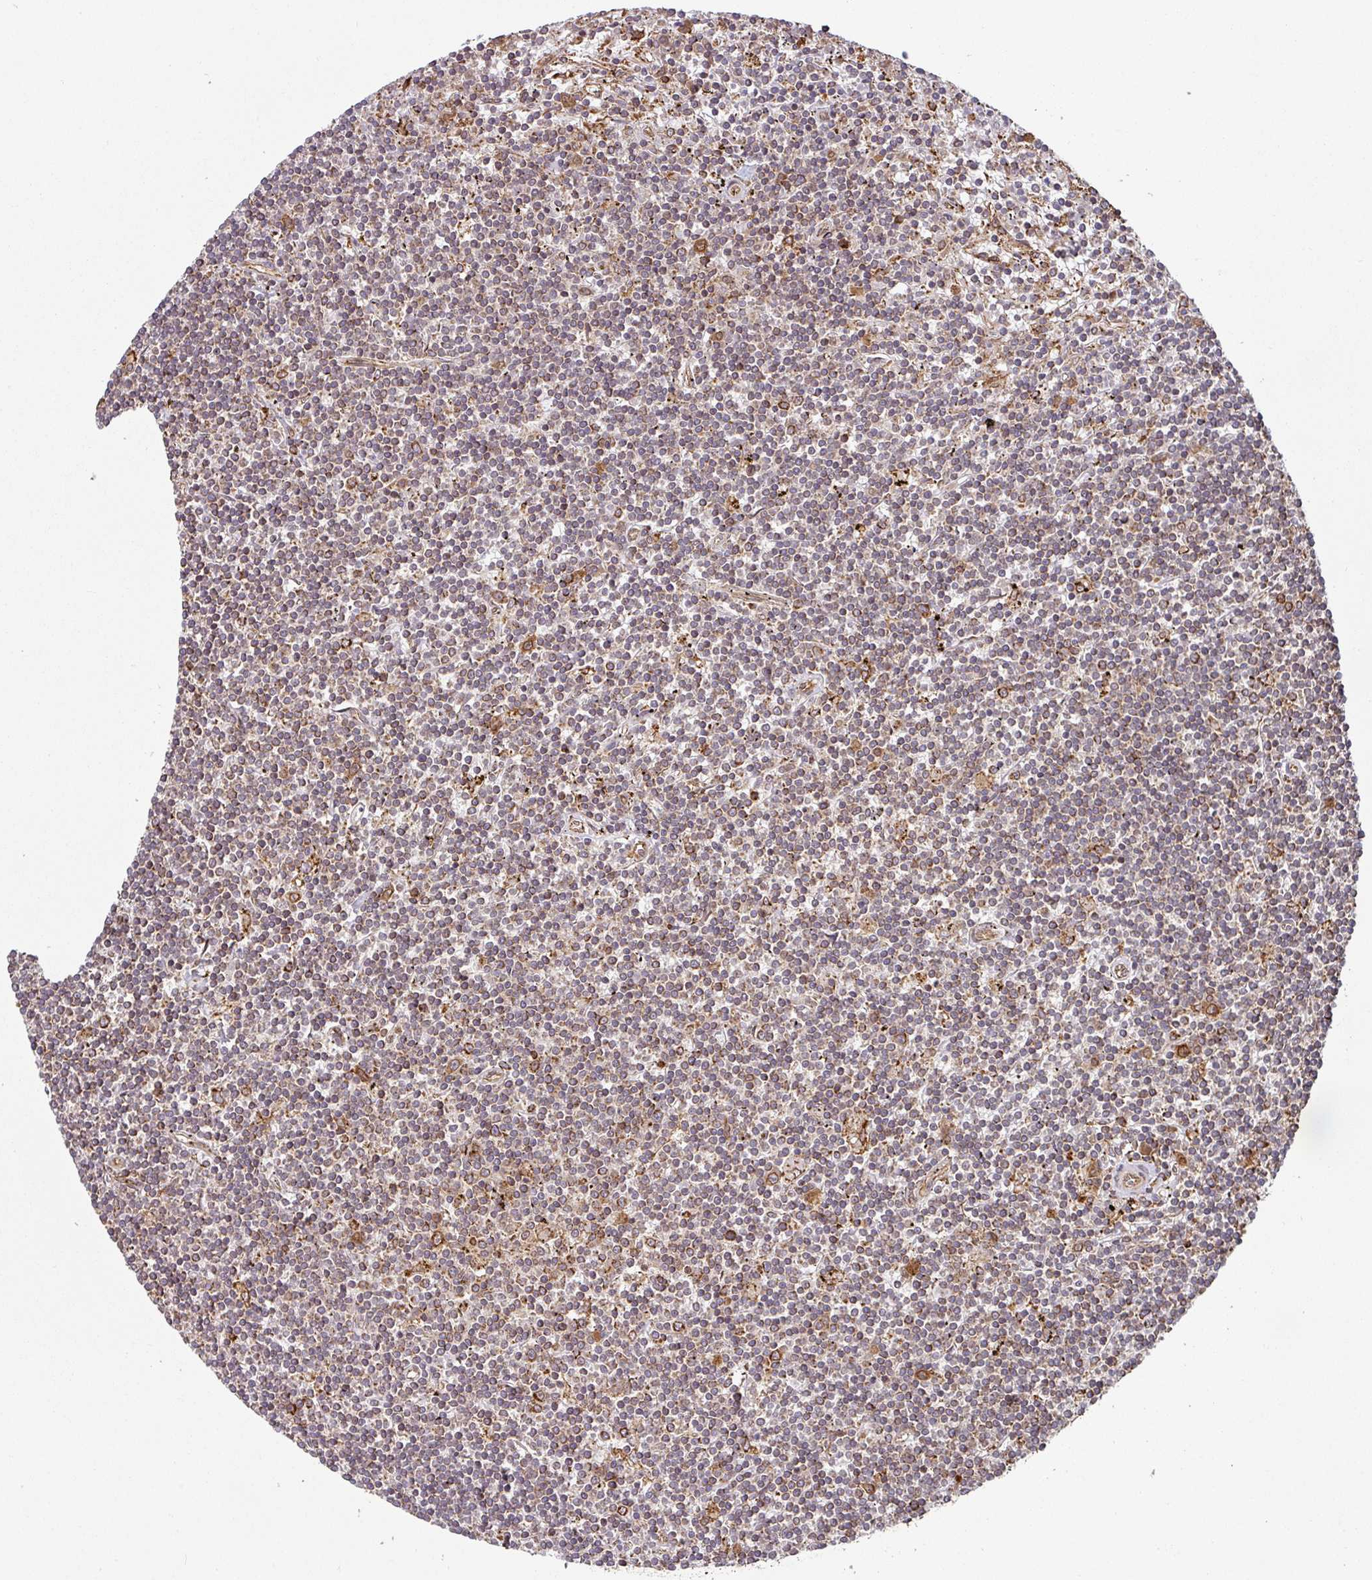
{"staining": {"intensity": "moderate", "quantity": ">75%", "location": "cytoplasmic/membranous"}, "tissue": "lymphoma", "cell_type": "Tumor cells", "image_type": "cancer", "snomed": [{"axis": "morphology", "description": "Malignant lymphoma, non-Hodgkin's type, Low grade"}, {"axis": "topography", "description": "Spleen"}], "caption": "Low-grade malignant lymphoma, non-Hodgkin's type was stained to show a protein in brown. There is medium levels of moderate cytoplasmic/membranous expression in about >75% of tumor cells. (DAB IHC, brown staining for protein, blue staining for nuclei).", "gene": "TRAP1", "patient": {"sex": "male", "age": 76}}